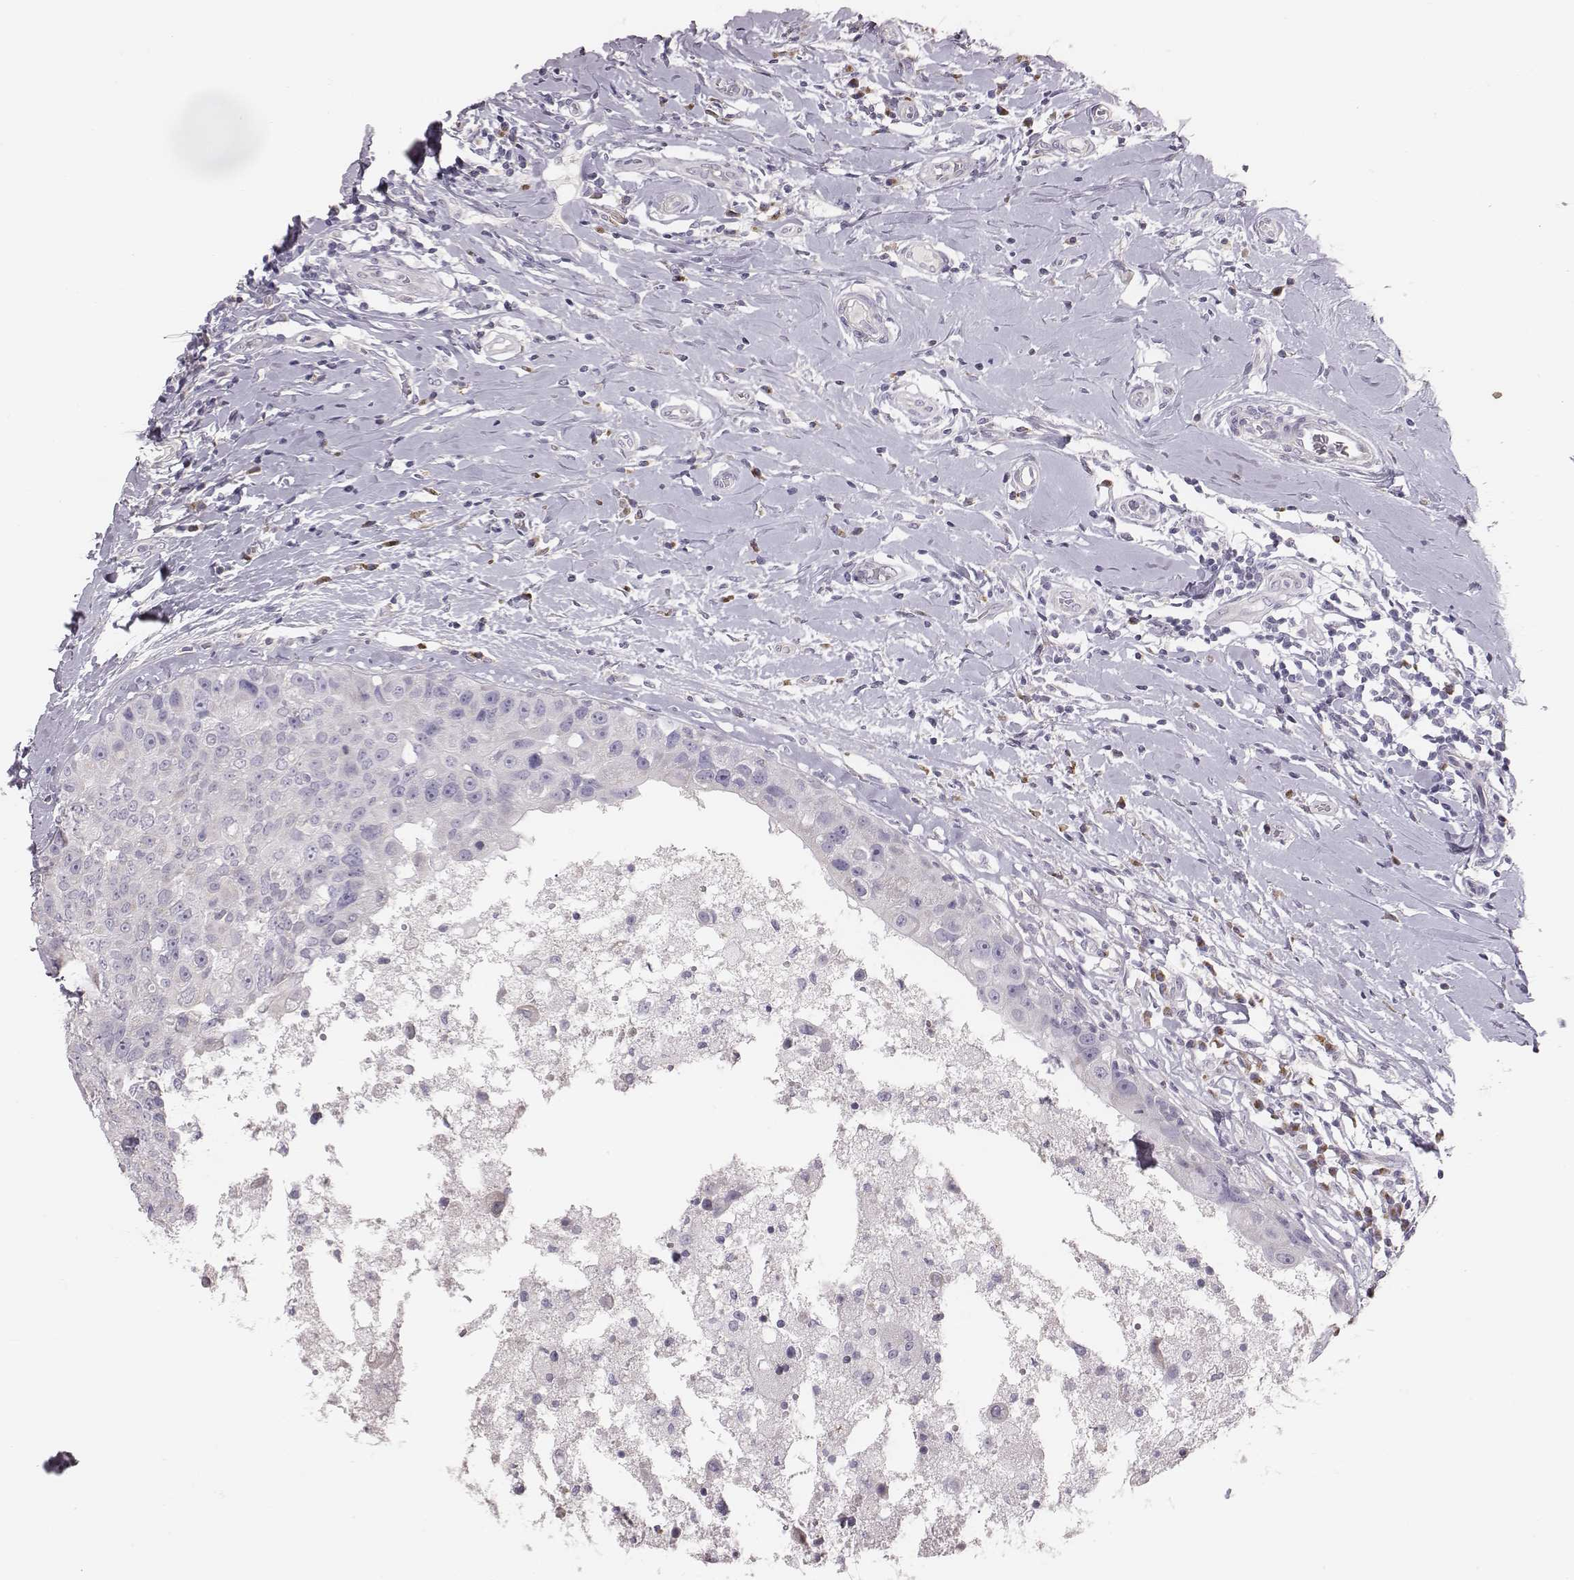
{"staining": {"intensity": "negative", "quantity": "none", "location": "none"}, "tissue": "breast cancer", "cell_type": "Tumor cells", "image_type": "cancer", "snomed": [{"axis": "morphology", "description": "Duct carcinoma"}, {"axis": "topography", "description": "Breast"}], "caption": "This is an IHC histopathology image of human intraductal carcinoma (breast). There is no staining in tumor cells.", "gene": "C6orf58", "patient": {"sex": "female", "age": 27}}